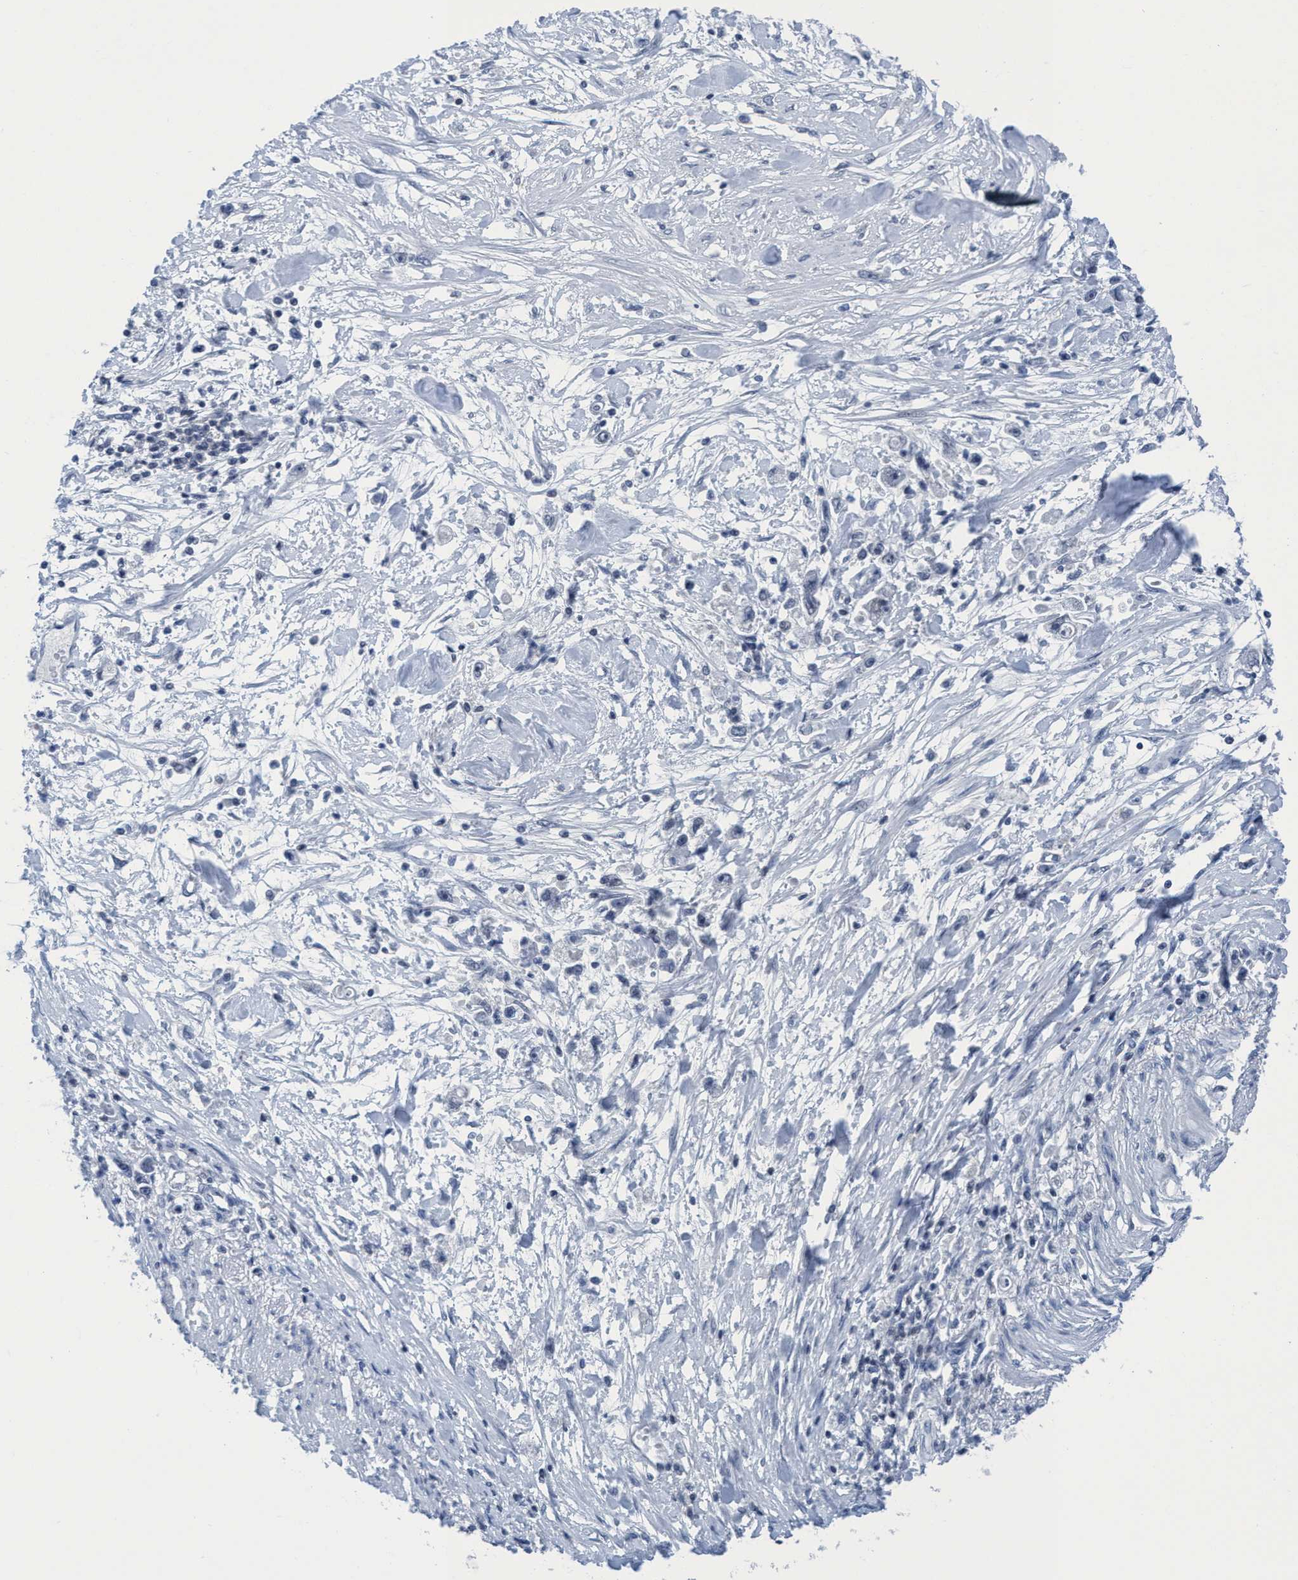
{"staining": {"intensity": "negative", "quantity": "none", "location": "none"}, "tissue": "stomach cancer", "cell_type": "Tumor cells", "image_type": "cancer", "snomed": [{"axis": "morphology", "description": "Adenocarcinoma, NOS"}, {"axis": "topography", "description": "Stomach"}], "caption": "Immunohistochemistry histopathology image of human stomach cancer stained for a protein (brown), which reveals no positivity in tumor cells.", "gene": "DNAI1", "patient": {"sex": "female", "age": 59}}